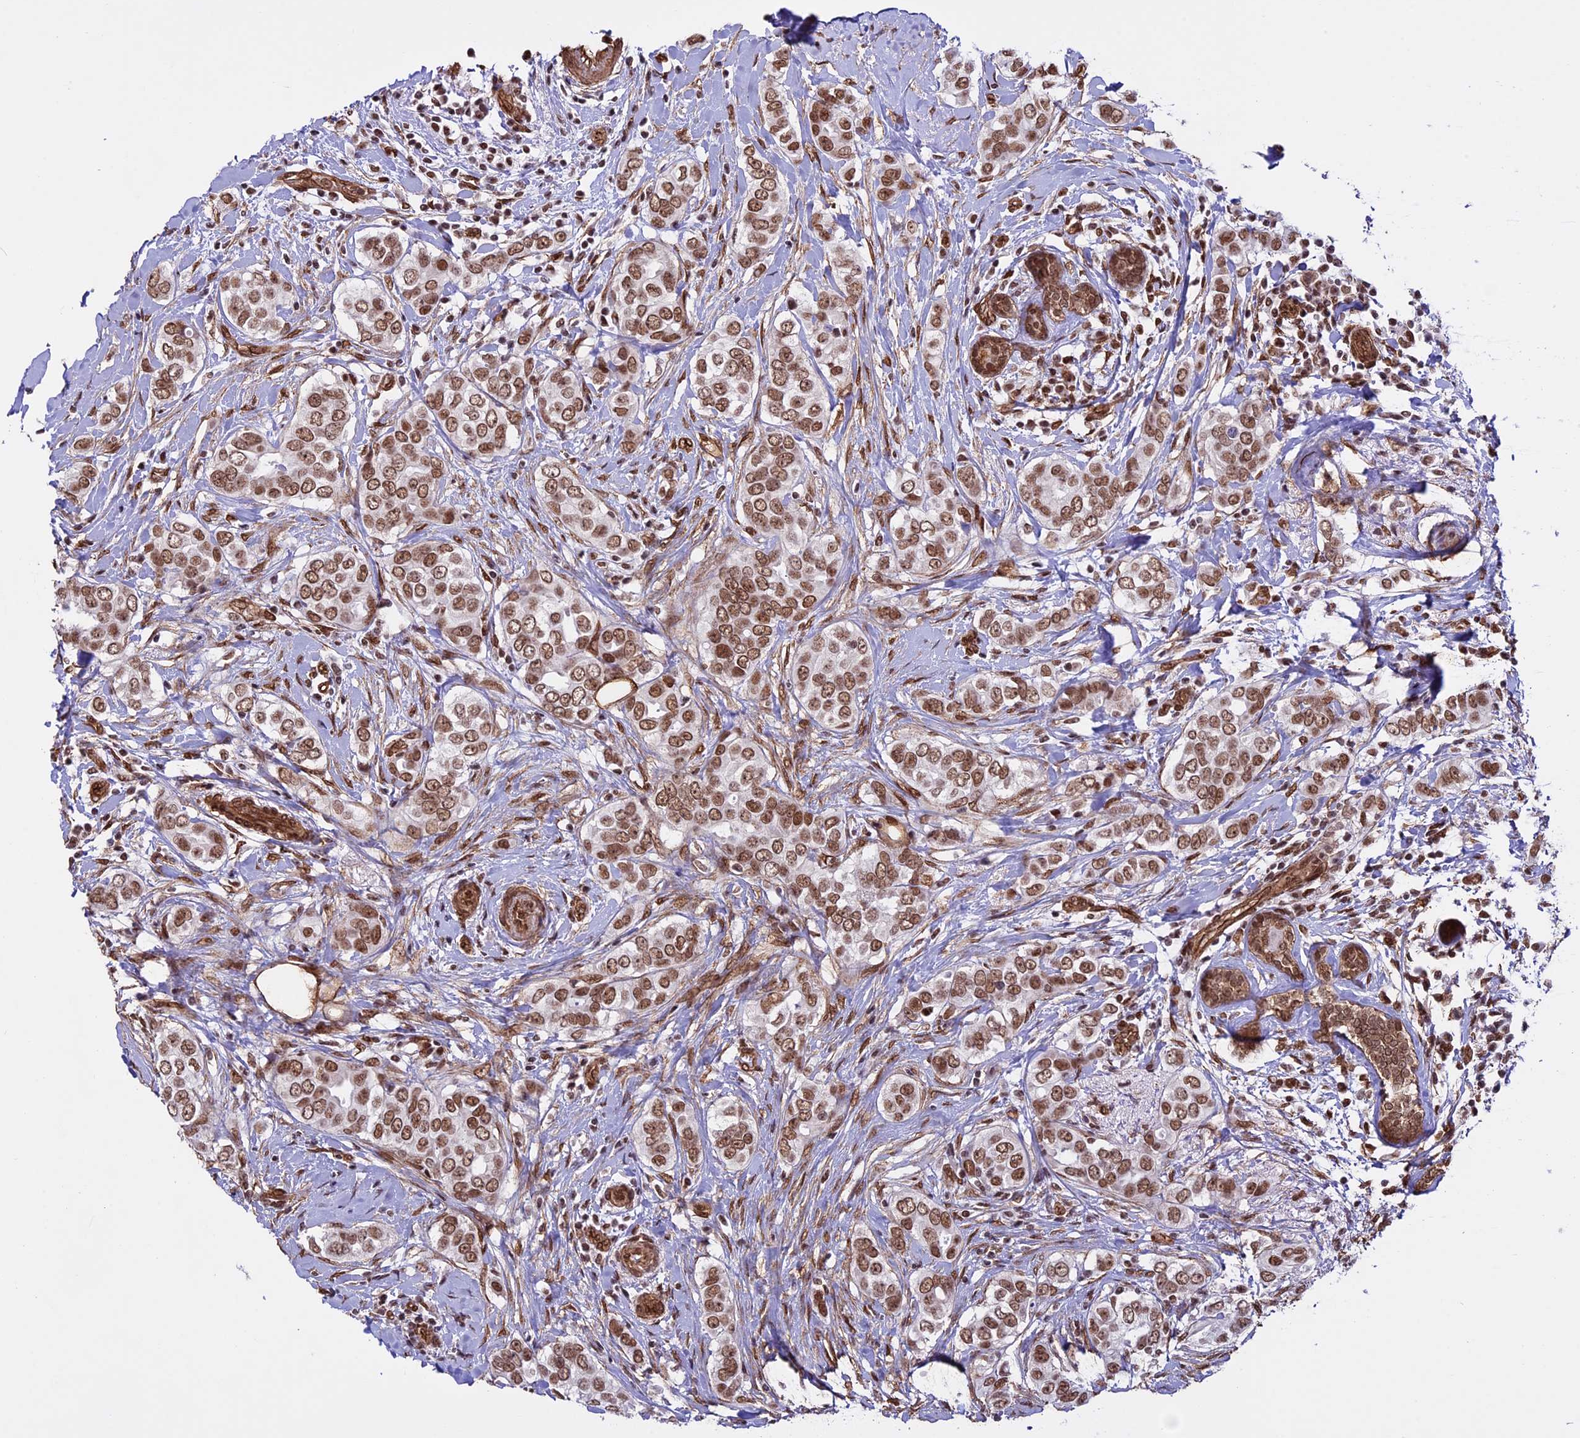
{"staining": {"intensity": "moderate", "quantity": ">75%", "location": "nuclear"}, "tissue": "breast cancer", "cell_type": "Tumor cells", "image_type": "cancer", "snomed": [{"axis": "morphology", "description": "Lobular carcinoma"}, {"axis": "topography", "description": "Breast"}], "caption": "Immunohistochemistry of breast lobular carcinoma displays medium levels of moderate nuclear expression in about >75% of tumor cells.", "gene": "MPHOSPH8", "patient": {"sex": "female", "age": 51}}